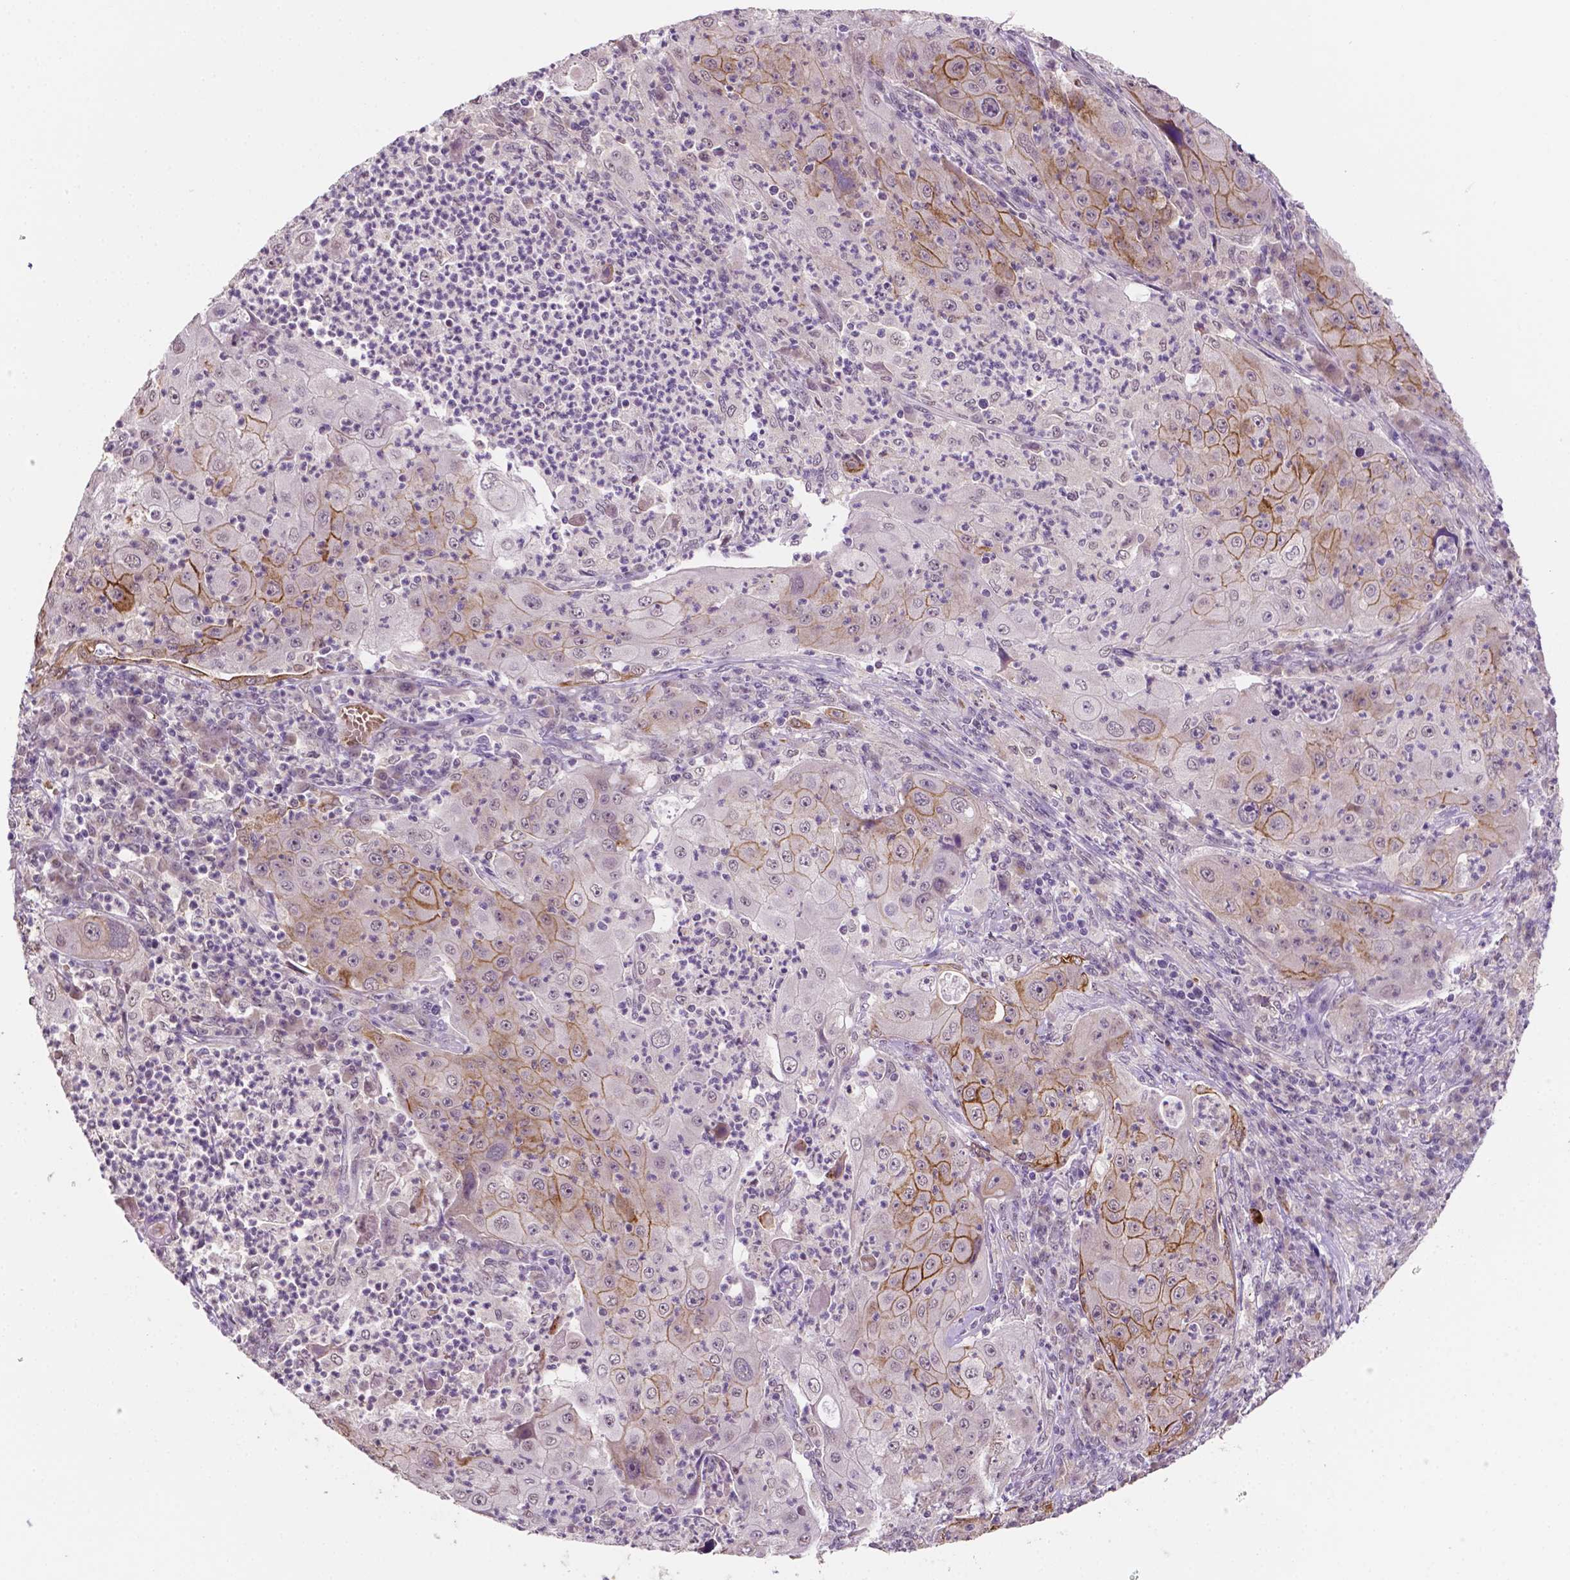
{"staining": {"intensity": "moderate", "quantity": "25%-75%", "location": "cytoplasmic/membranous"}, "tissue": "lung cancer", "cell_type": "Tumor cells", "image_type": "cancer", "snomed": [{"axis": "morphology", "description": "Squamous cell carcinoma, NOS"}, {"axis": "topography", "description": "Lung"}], "caption": "Human lung cancer (squamous cell carcinoma) stained with a brown dye exhibits moderate cytoplasmic/membranous positive positivity in approximately 25%-75% of tumor cells.", "gene": "SHLD3", "patient": {"sex": "female", "age": 59}}